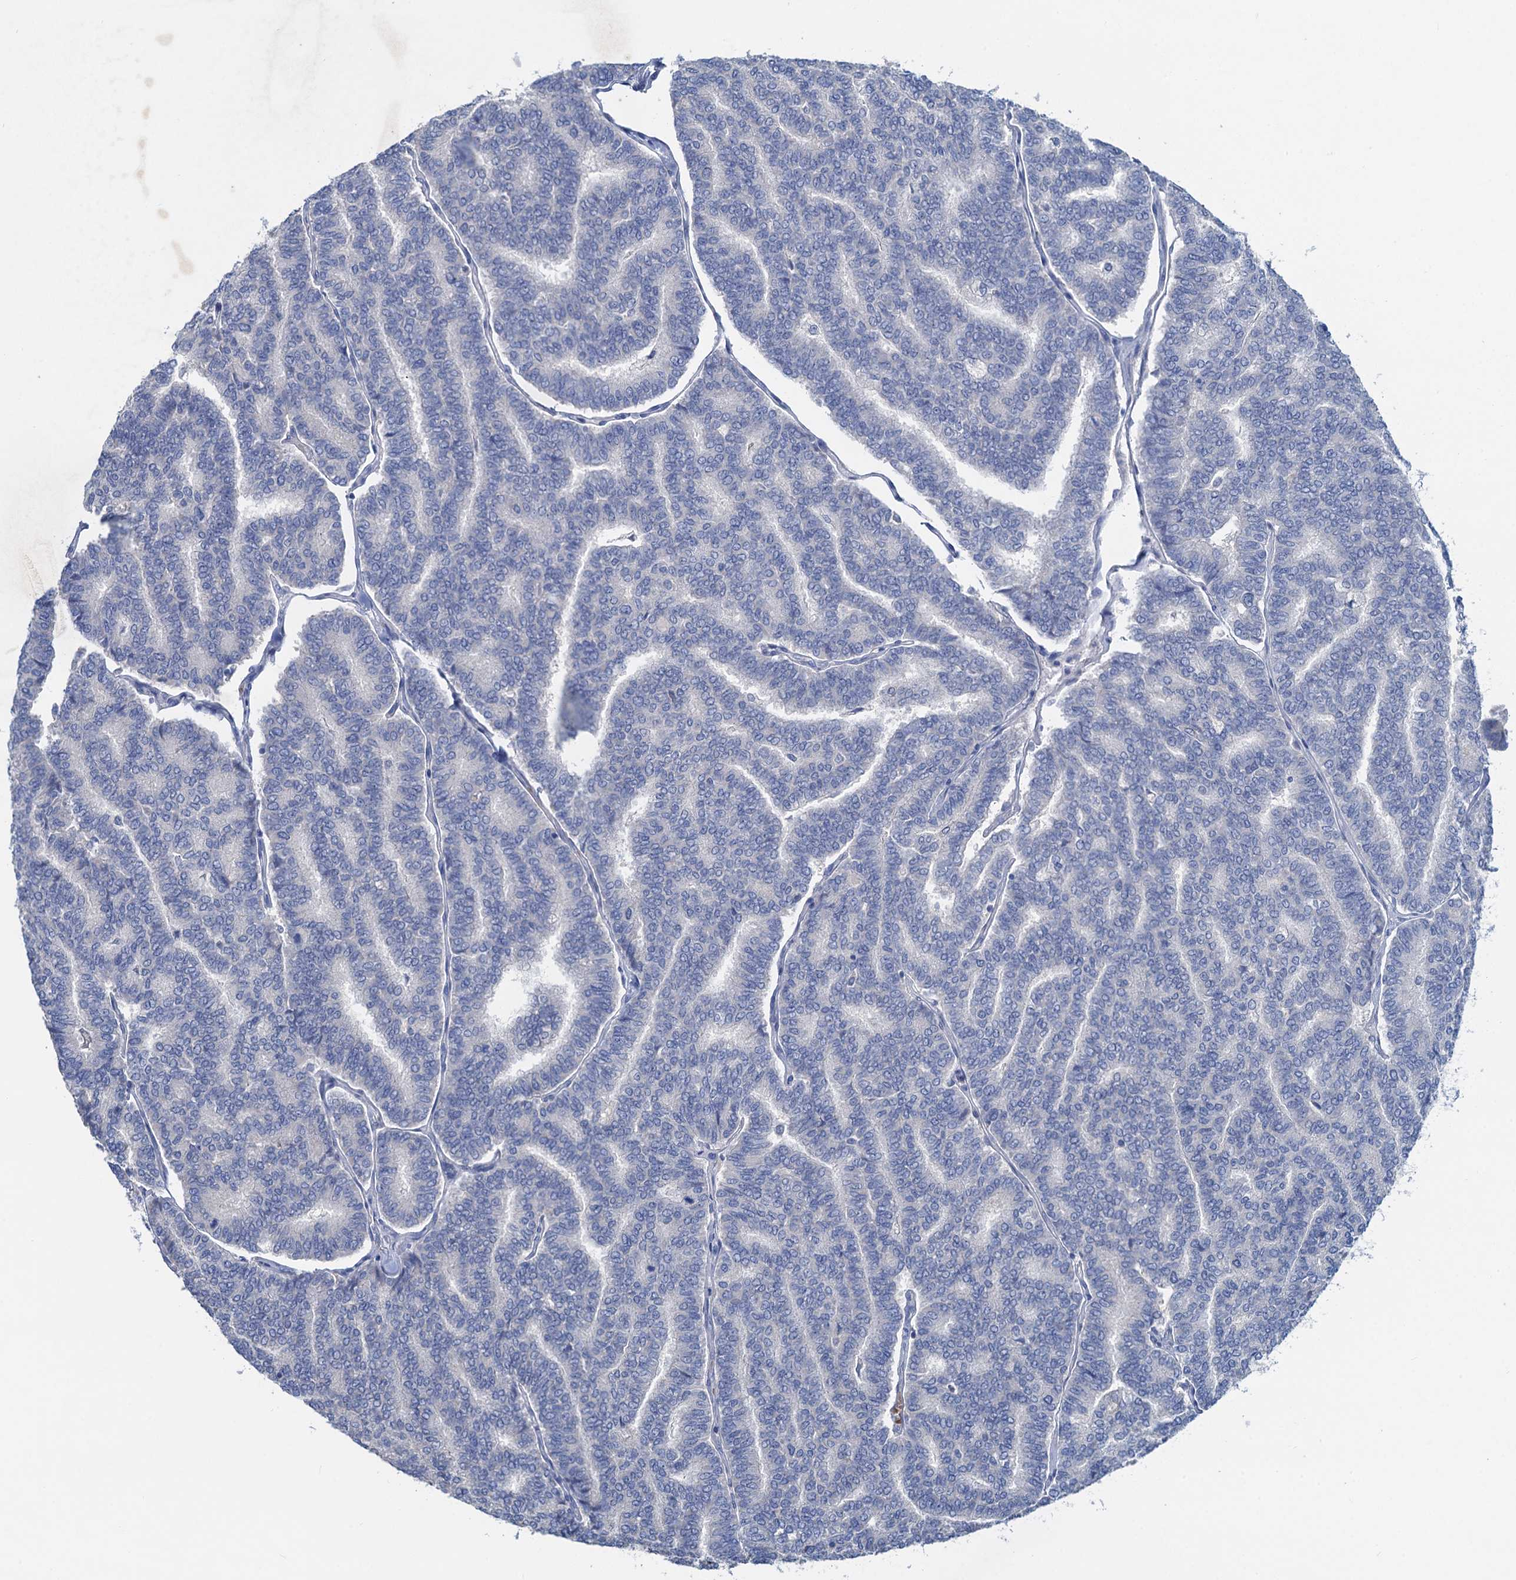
{"staining": {"intensity": "negative", "quantity": "none", "location": "none"}, "tissue": "thyroid cancer", "cell_type": "Tumor cells", "image_type": "cancer", "snomed": [{"axis": "morphology", "description": "Papillary adenocarcinoma, NOS"}, {"axis": "topography", "description": "Thyroid gland"}], "caption": "Tumor cells show no significant positivity in thyroid cancer.", "gene": "RTKN2", "patient": {"sex": "female", "age": 35}}